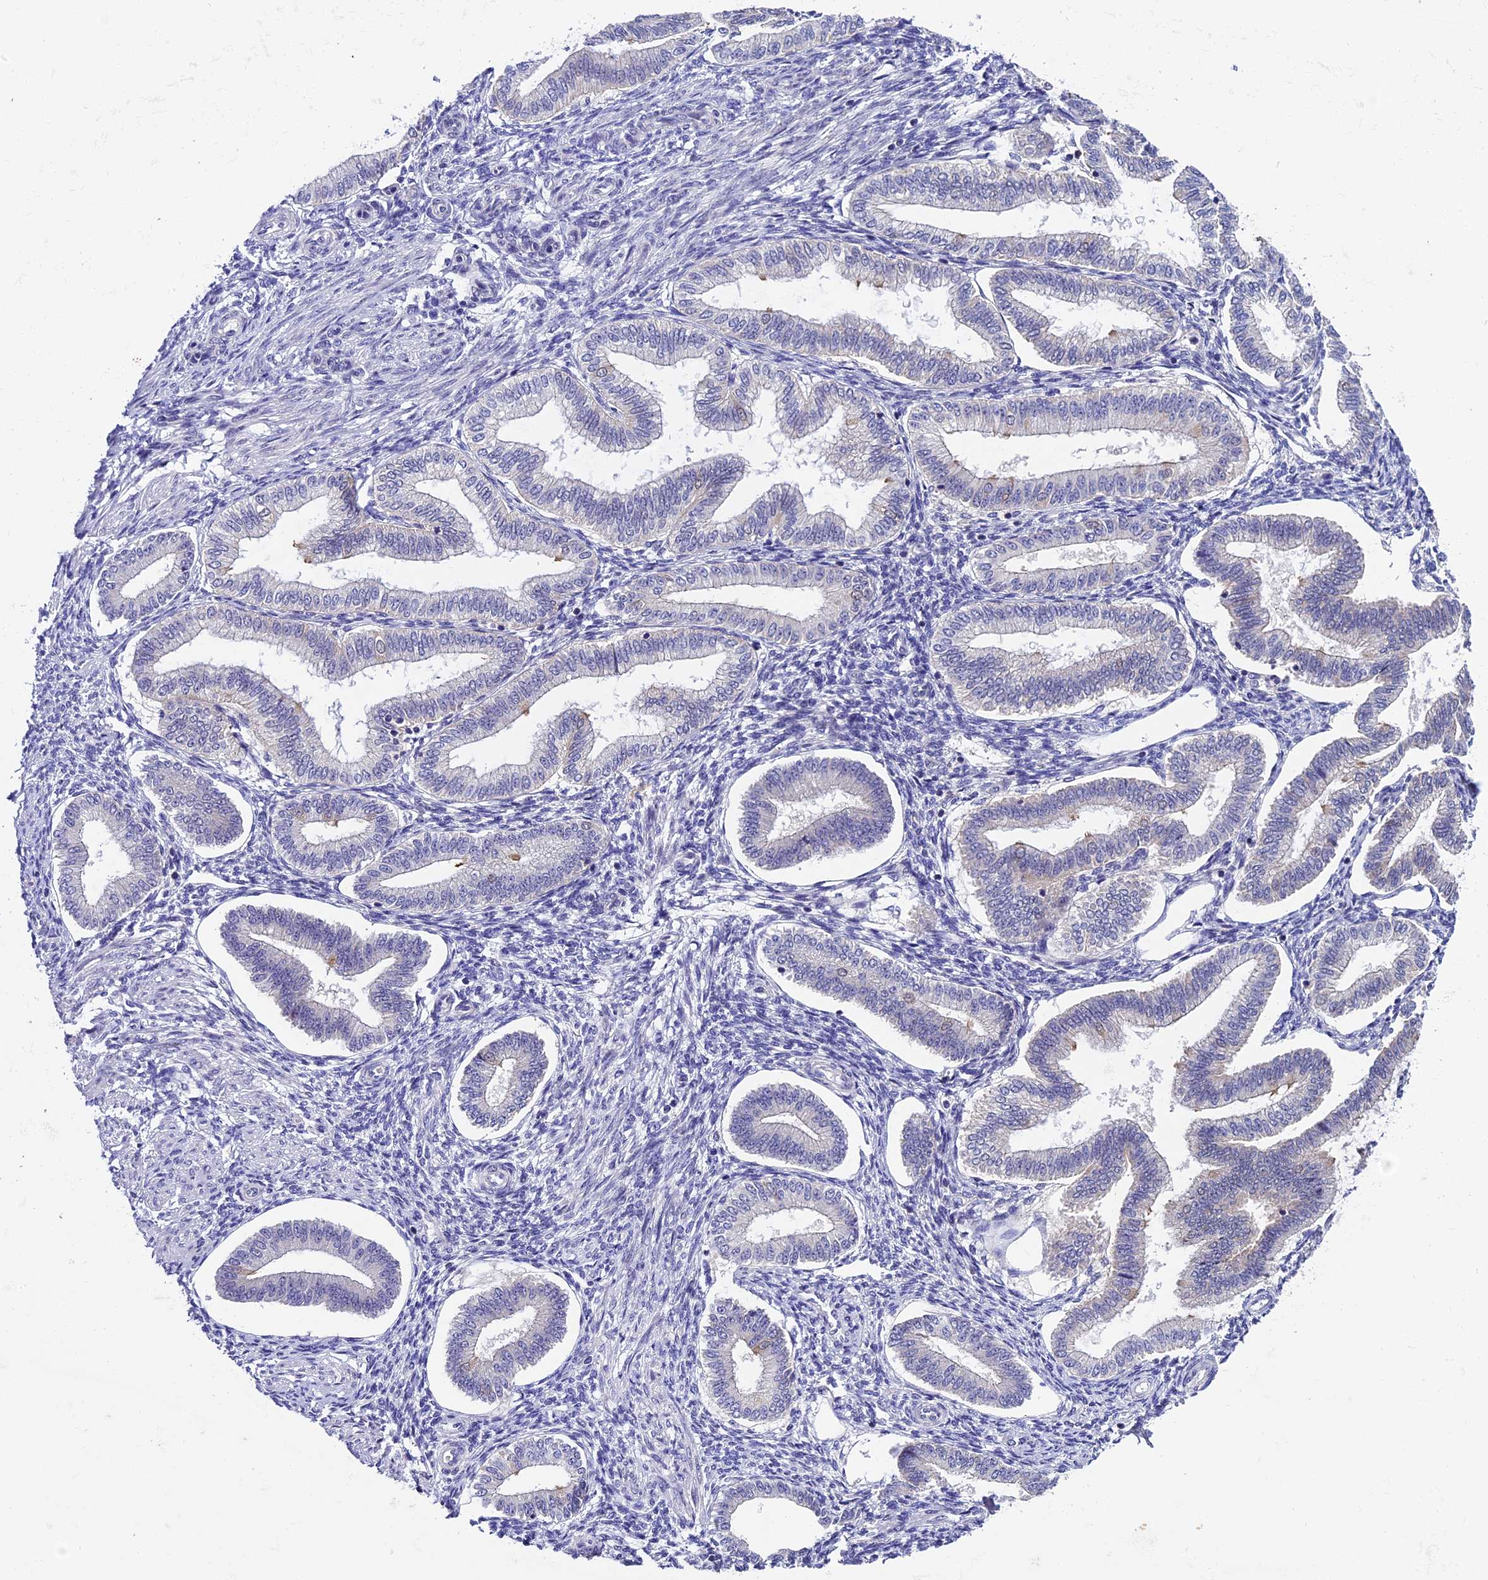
{"staining": {"intensity": "negative", "quantity": "none", "location": "none"}, "tissue": "endometrium", "cell_type": "Cells in endometrial stroma", "image_type": "normal", "snomed": [{"axis": "morphology", "description": "Normal tissue, NOS"}, {"axis": "topography", "description": "Endometrium"}], "caption": "DAB immunohistochemical staining of normal endometrium shows no significant expression in cells in endometrial stroma. (DAB IHC, high magnification).", "gene": "ENKD1", "patient": {"sex": "female", "age": 39}}